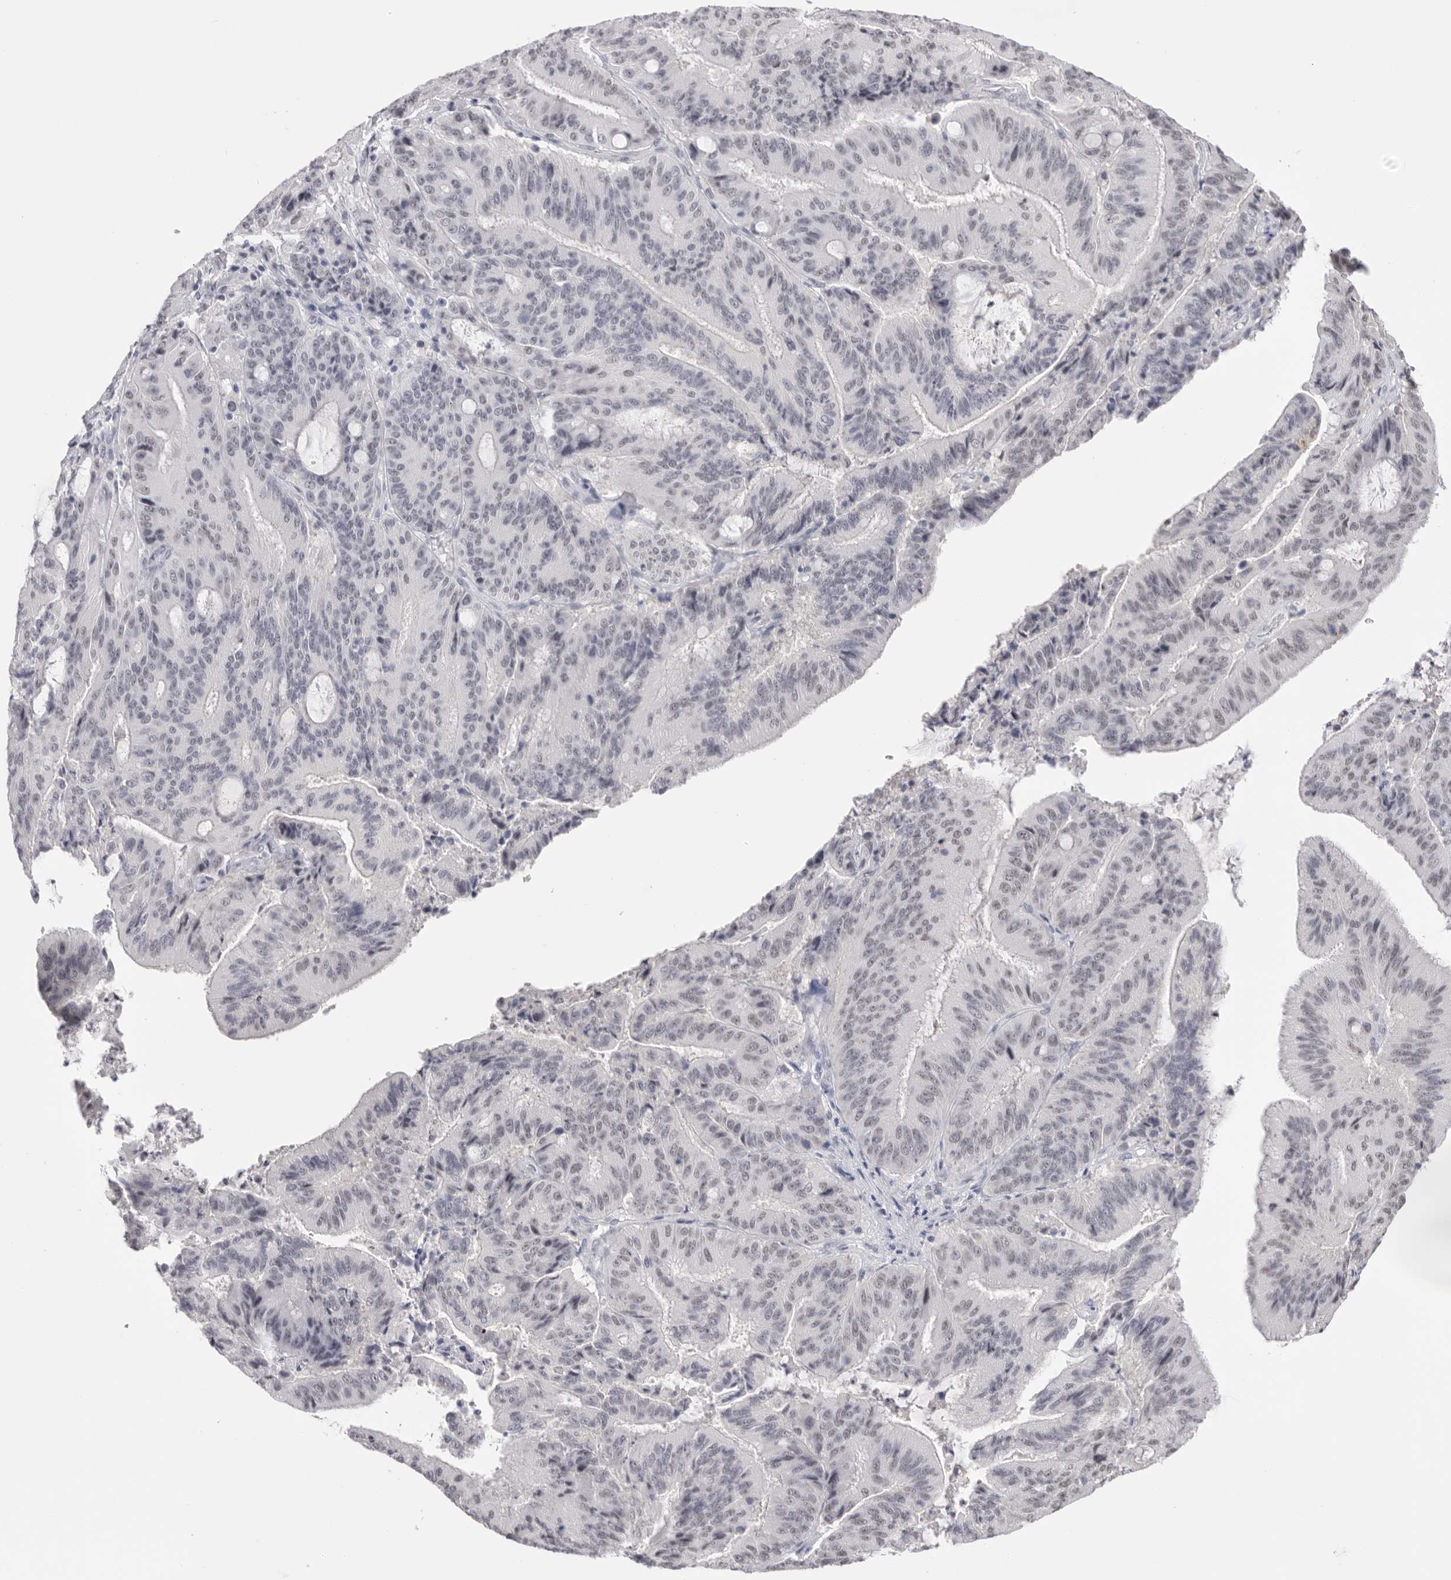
{"staining": {"intensity": "negative", "quantity": "none", "location": "none"}, "tissue": "liver cancer", "cell_type": "Tumor cells", "image_type": "cancer", "snomed": [{"axis": "morphology", "description": "Normal tissue, NOS"}, {"axis": "morphology", "description": "Cholangiocarcinoma"}, {"axis": "topography", "description": "Liver"}, {"axis": "topography", "description": "Peripheral nerve tissue"}], "caption": "Liver cancer was stained to show a protein in brown. There is no significant staining in tumor cells.", "gene": "BCLAF3", "patient": {"sex": "female", "age": 73}}